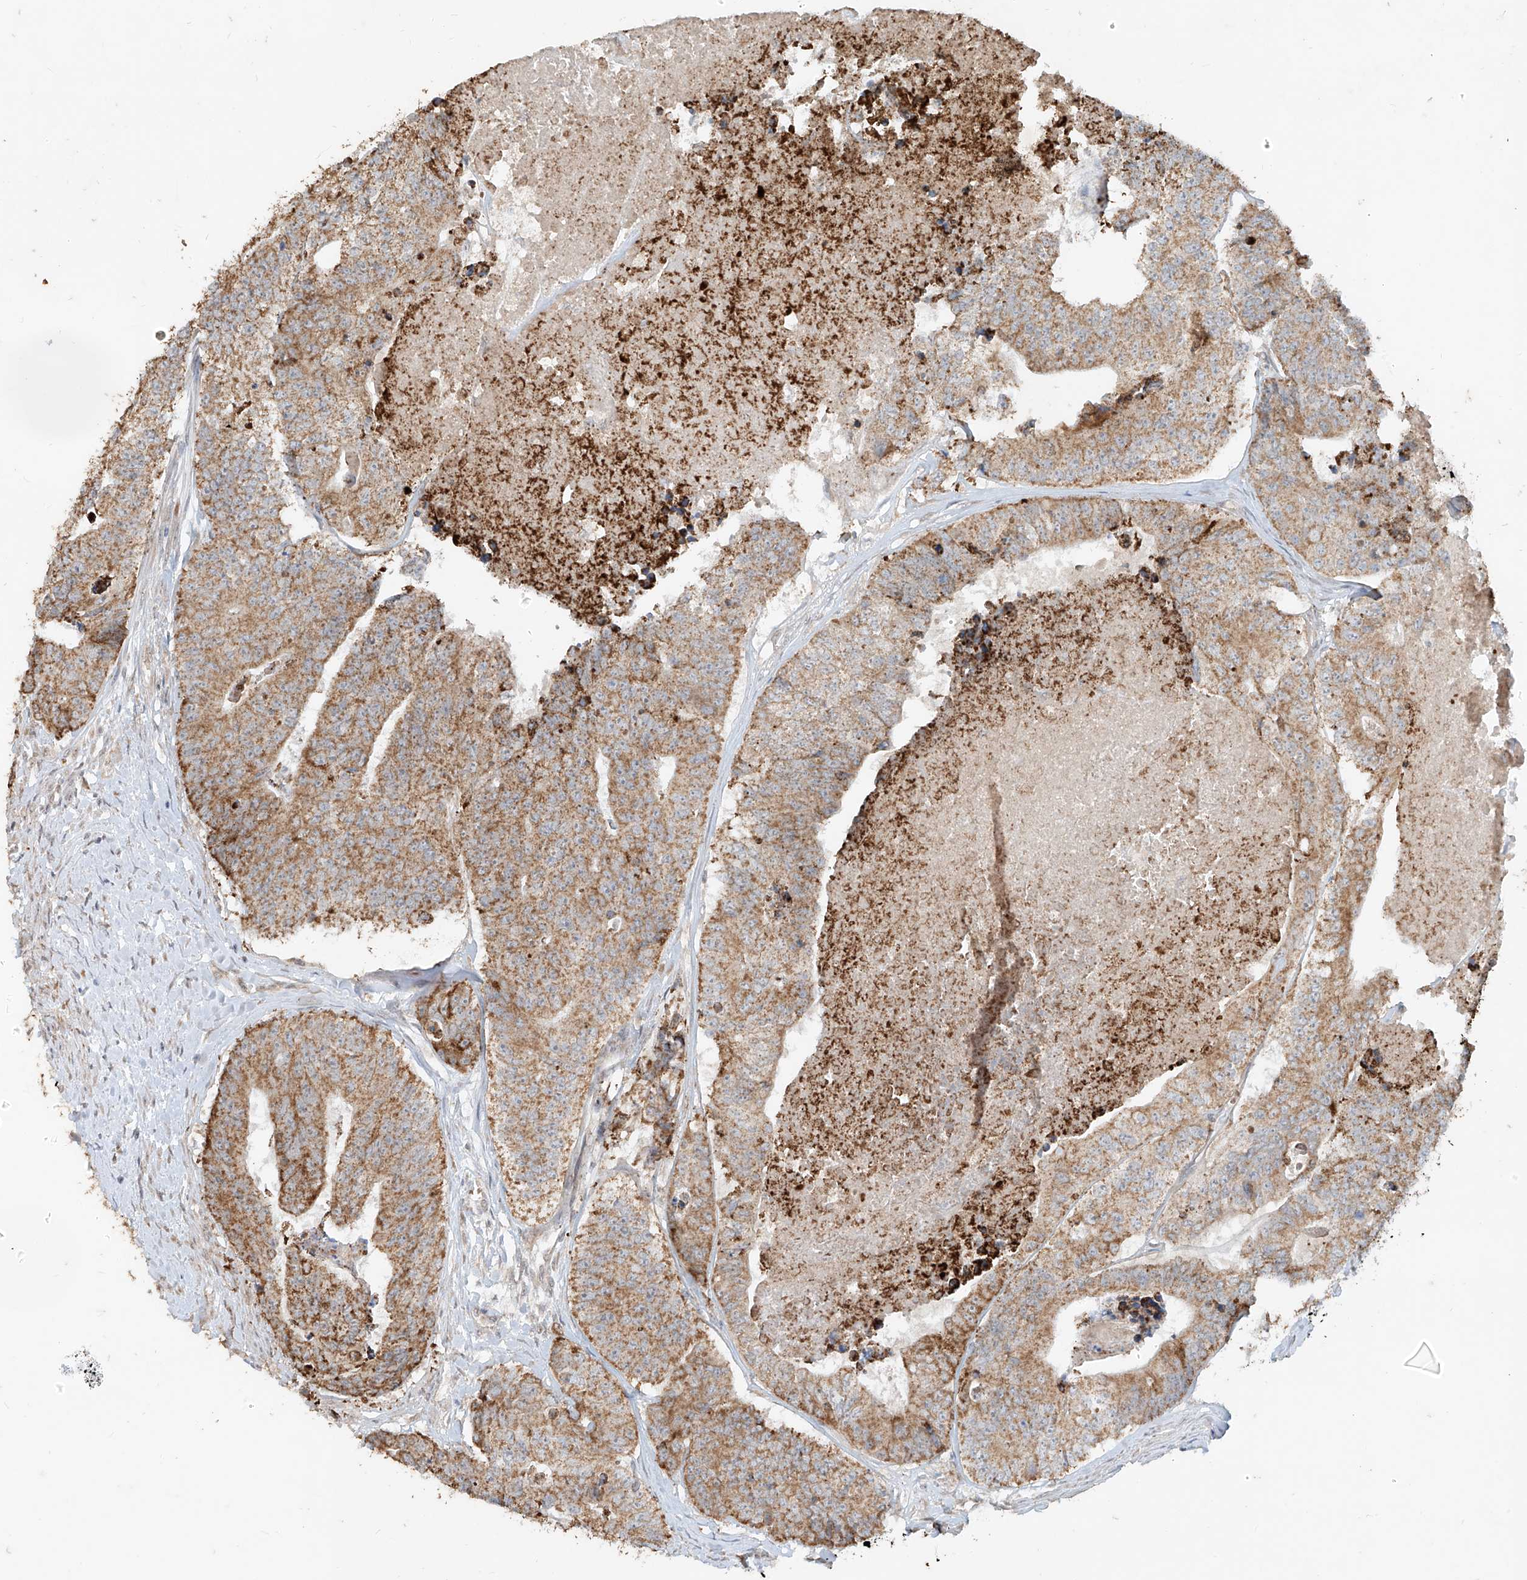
{"staining": {"intensity": "moderate", "quantity": ">75%", "location": "cytoplasmic/membranous"}, "tissue": "colorectal cancer", "cell_type": "Tumor cells", "image_type": "cancer", "snomed": [{"axis": "morphology", "description": "Adenocarcinoma, NOS"}, {"axis": "topography", "description": "Colon"}], "caption": "Human colorectal cancer (adenocarcinoma) stained with a brown dye reveals moderate cytoplasmic/membranous positive positivity in about >75% of tumor cells.", "gene": "MTUS2", "patient": {"sex": "female", "age": 67}}